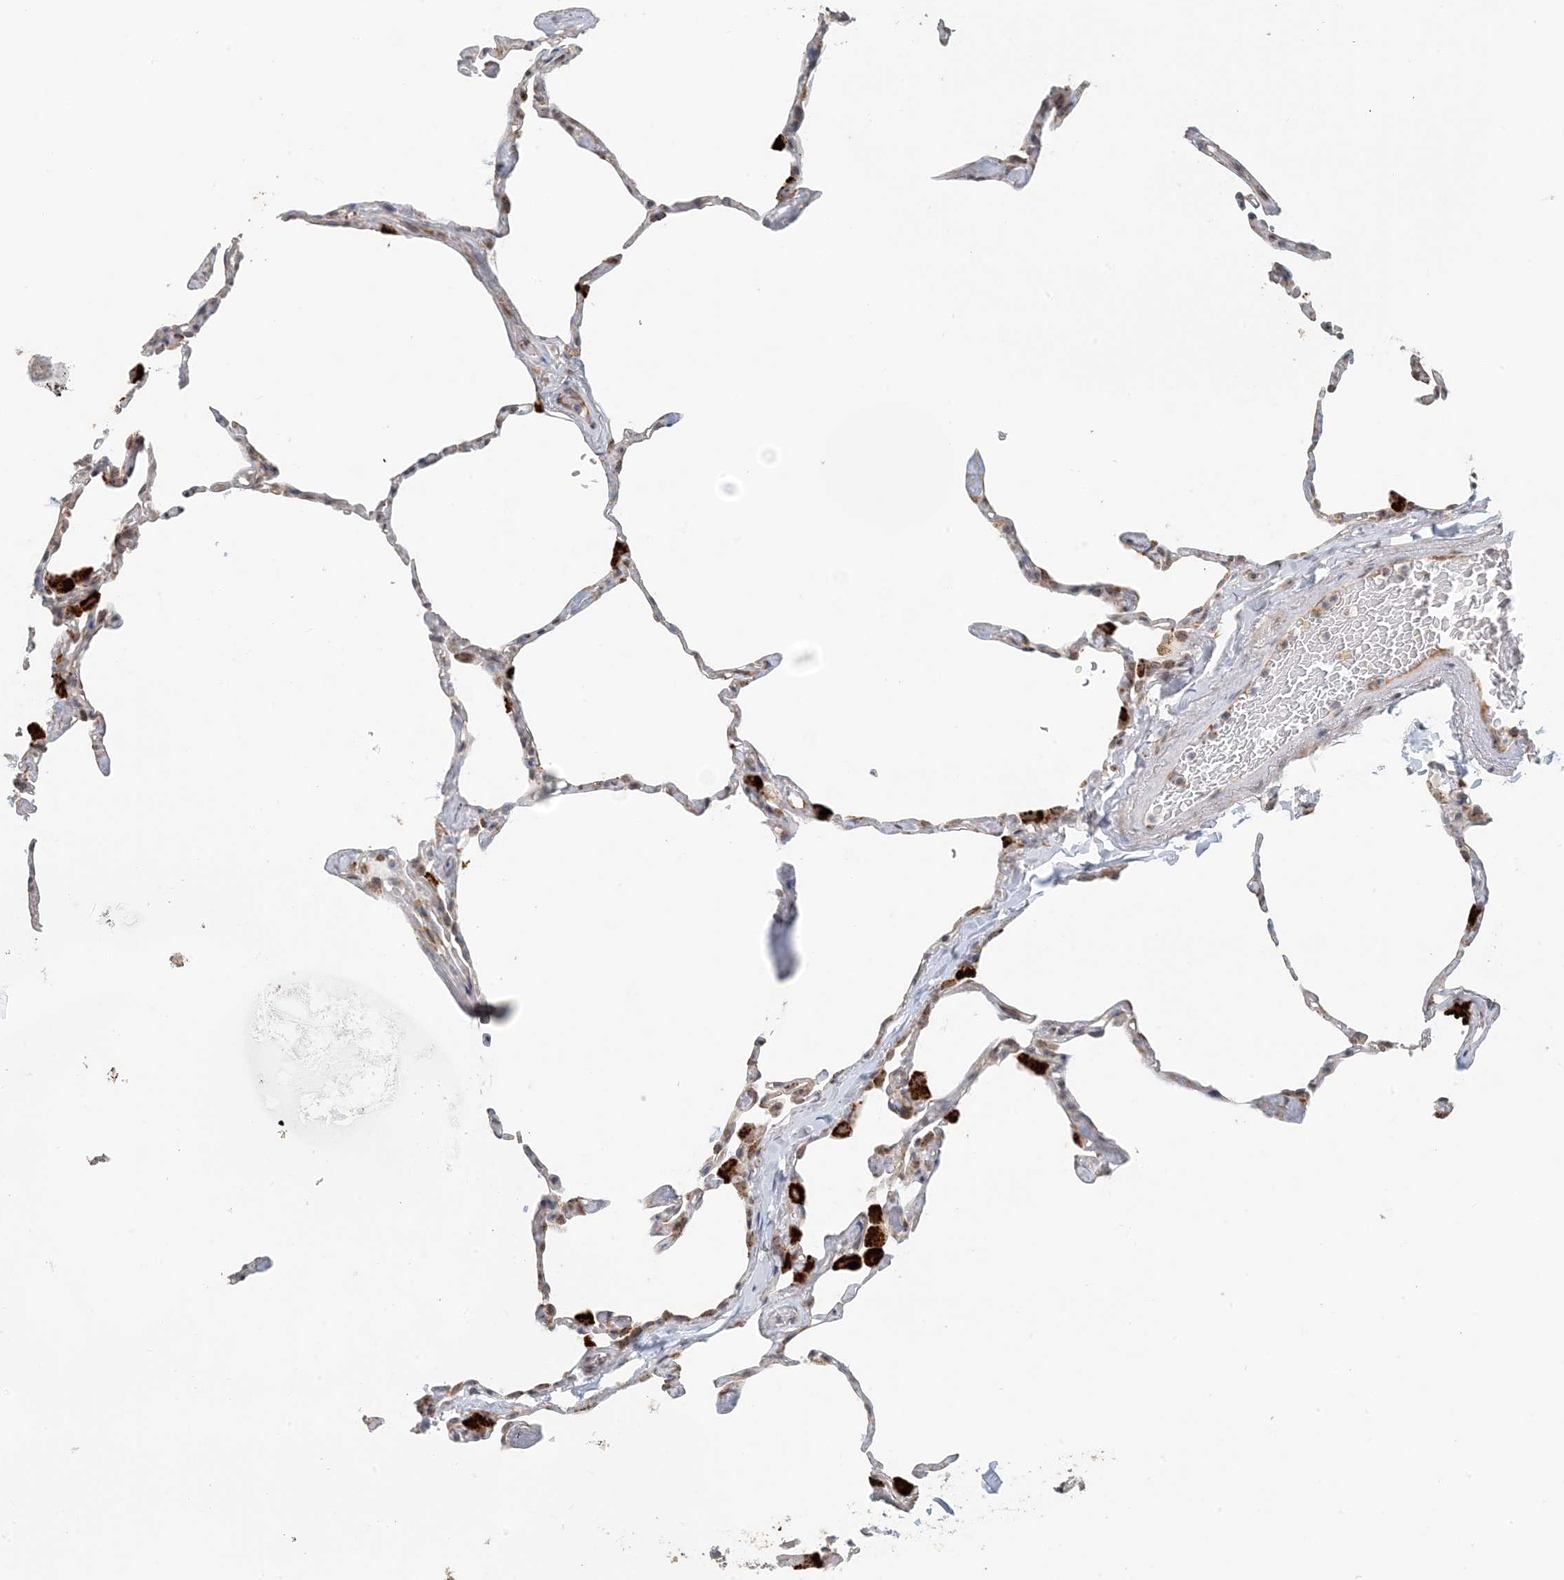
{"staining": {"intensity": "weak", "quantity": "<25%", "location": "cytoplasmic/membranous"}, "tissue": "lung", "cell_type": "Alveolar cells", "image_type": "normal", "snomed": [{"axis": "morphology", "description": "Normal tissue, NOS"}, {"axis": "topography", "description": "Lung"}], "caption": "A high-resolution micrograph shows immunohistochemistry staining of unremarkable lung, which reveals no significant staining in alveolar cells.", "gene": "ZCCHC4", "patient": {"sex": "male", "age": 65}}